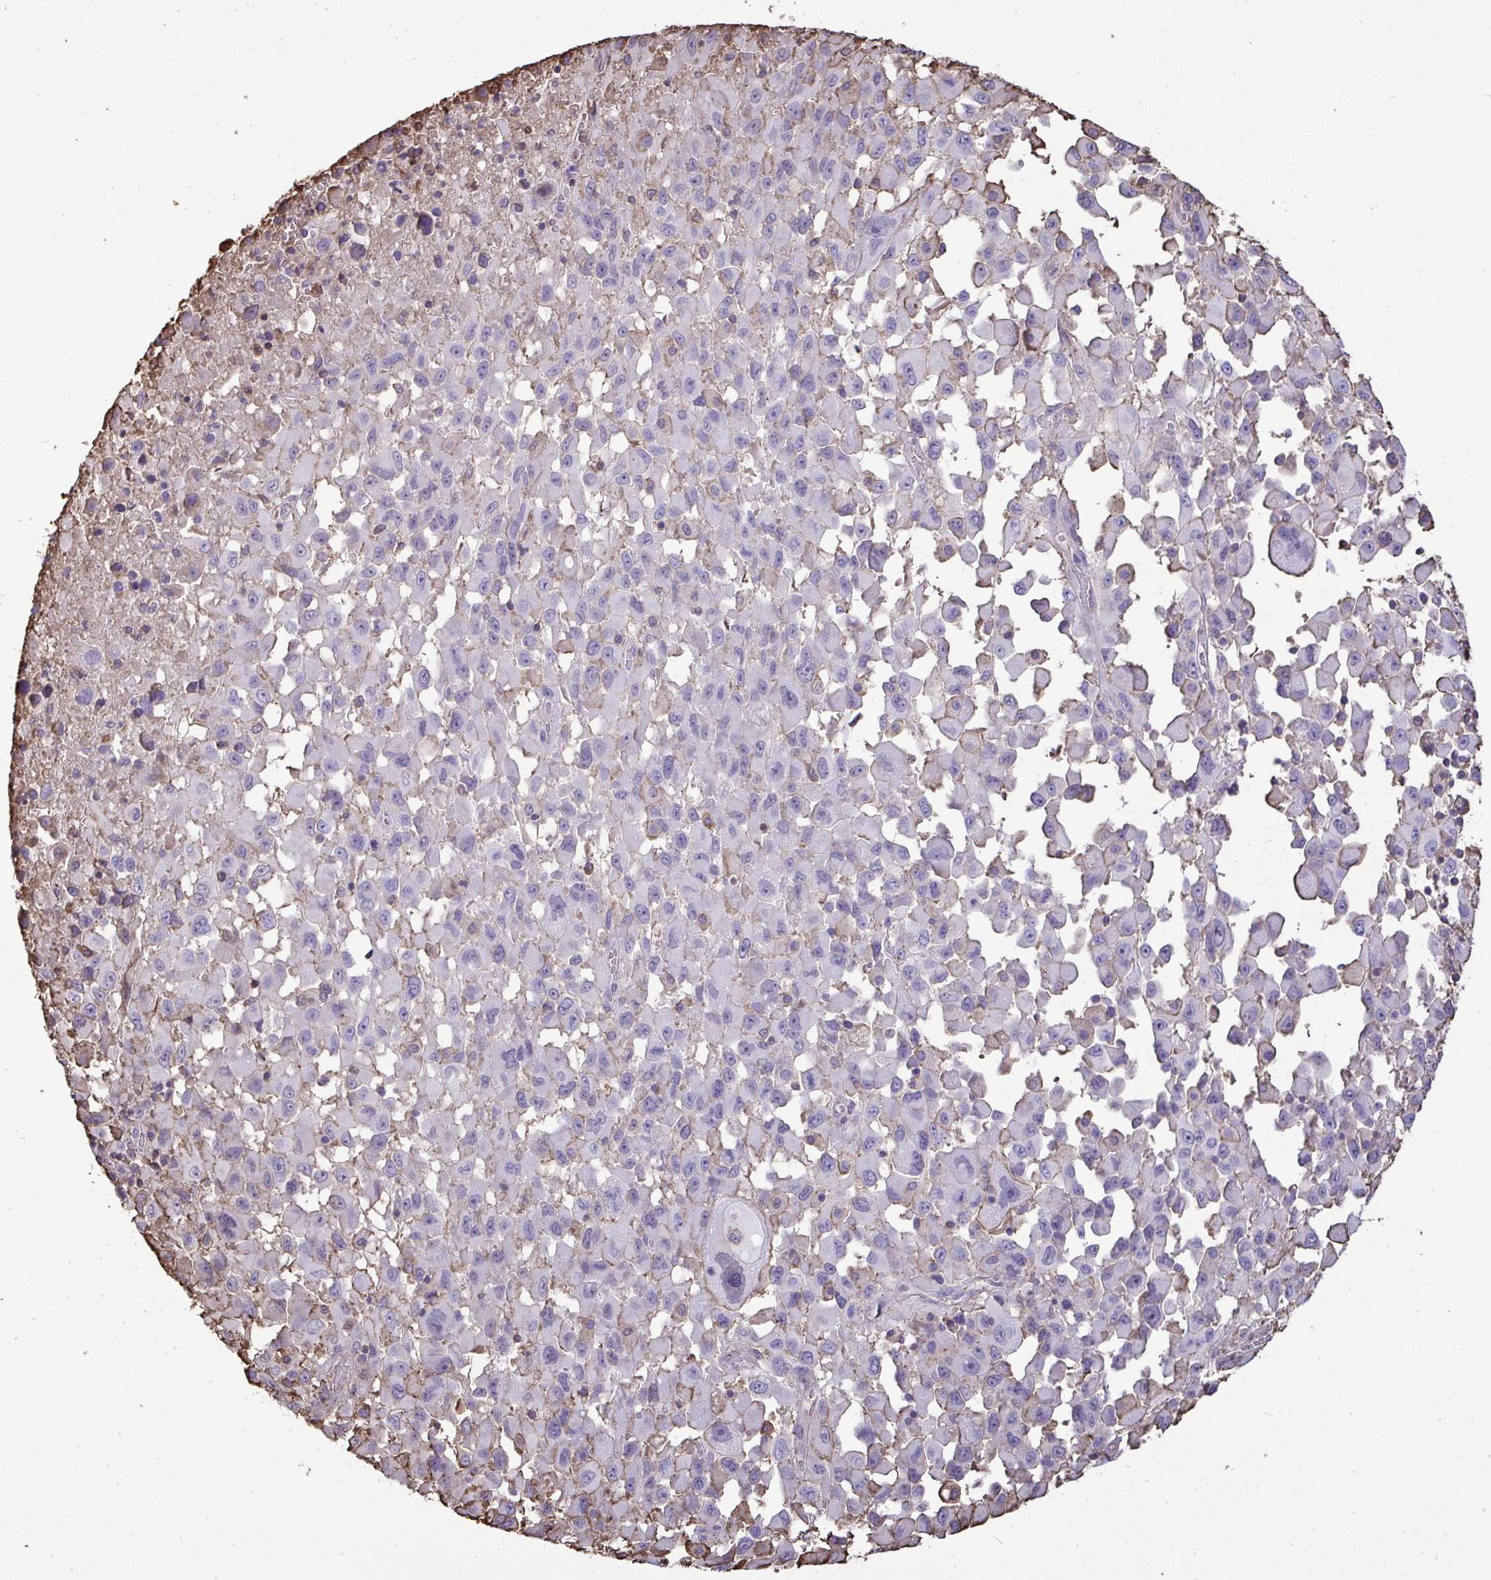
{"staining": {"intensity": "negative", "quantity": "none", "location": "none"}, "tissue": "melanoma", "cell_type": "Tumor cells", "image_type": "cancer", "snomed": [{"axis": "morphology", "description": "Malignant melanoma, Metastatic site"}, {"axis": "topography", "description": "Soft tissue"}], "caption": "Melanoma stained for a protein using immunohistochemistry (IHC) shows no expression tumor cells.", "gene": "ANXA5", "patient": {"sex": "male", "age": 50}}